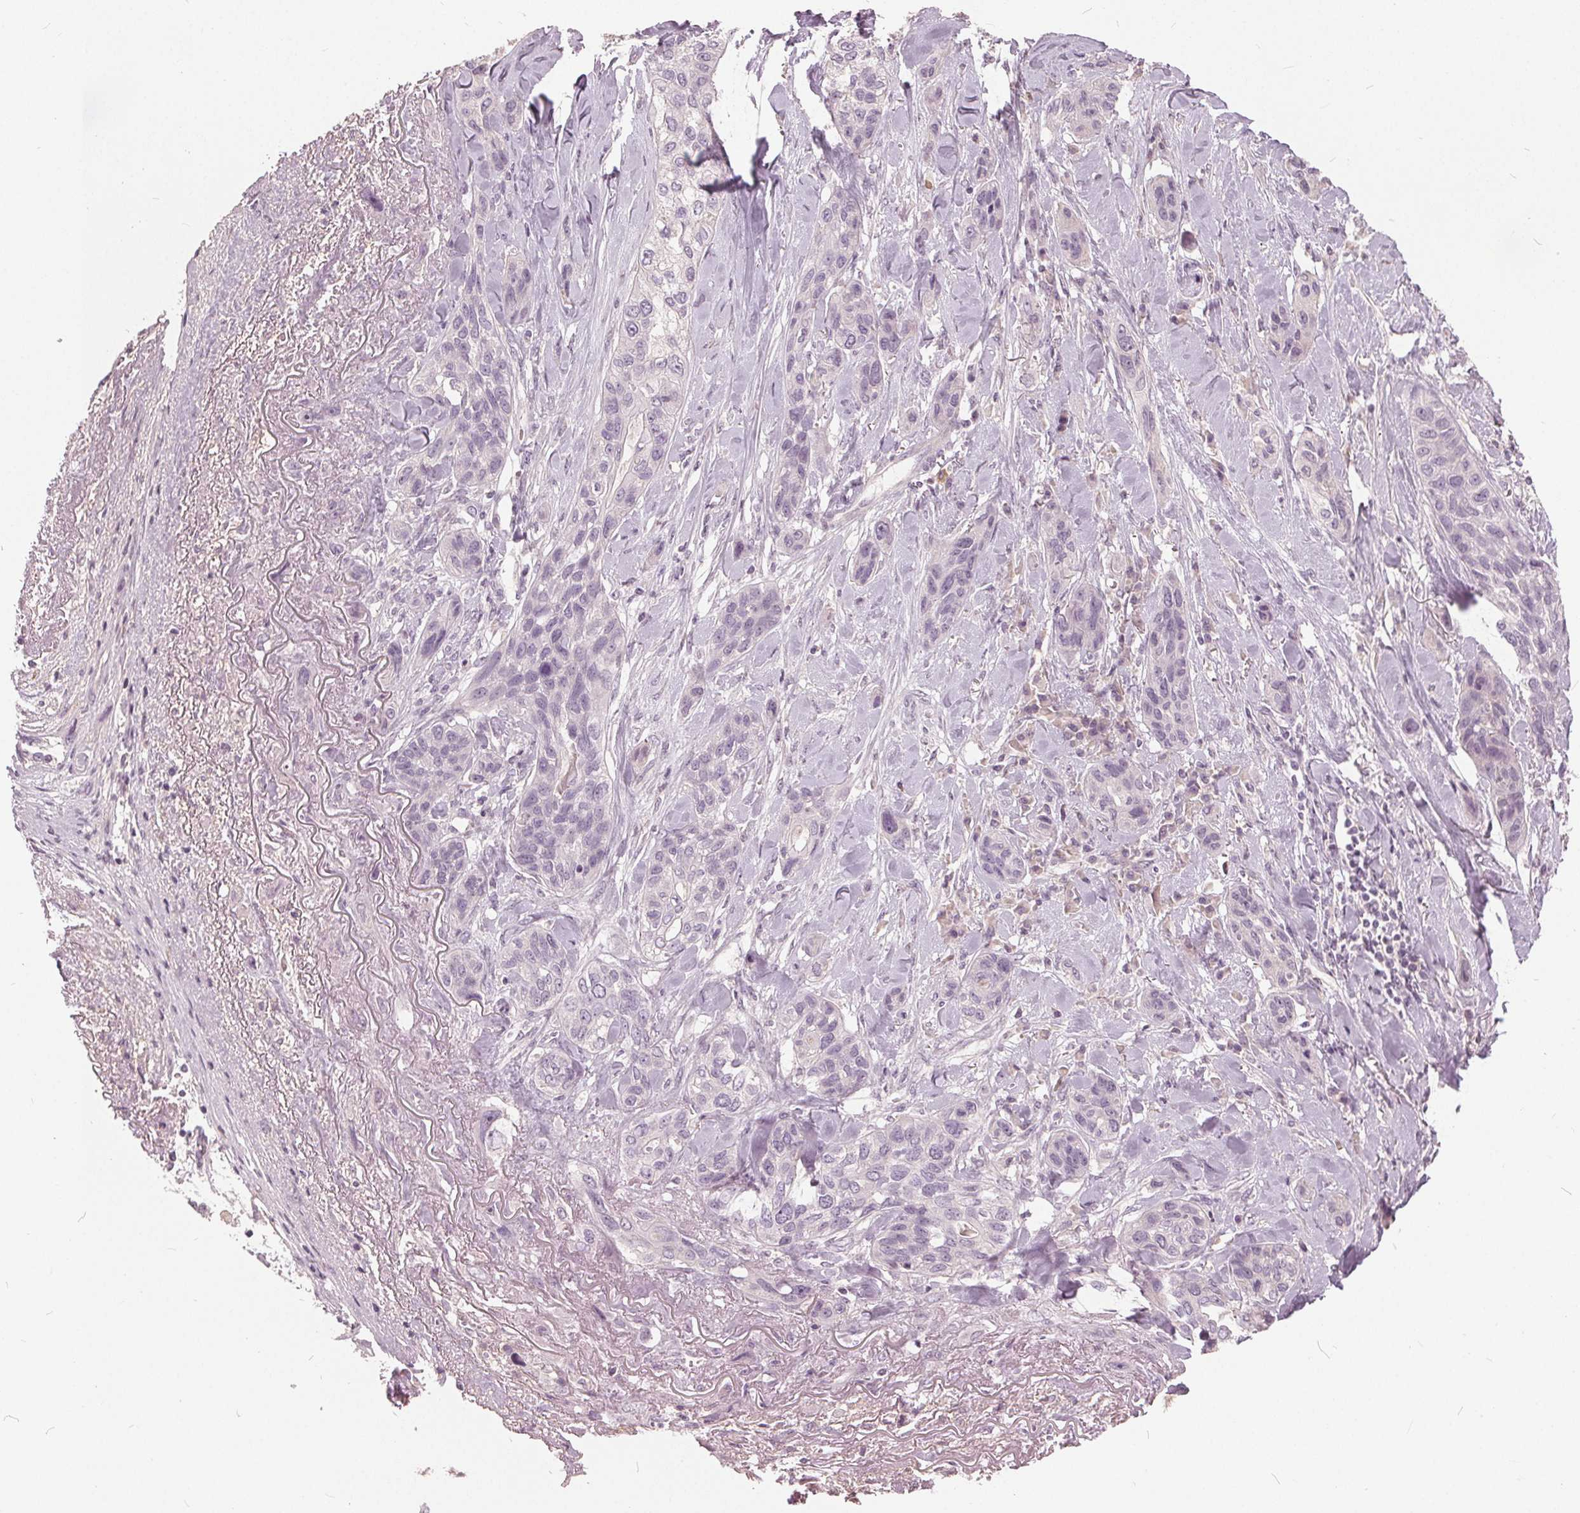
{"staining": {"intensity": "negative", "quantity": "none", "location": "none"}, "tissue": "lung cancer", "cell_type": "Tumor cells", "image_type": "cancer", "snomed": [{"axis": "morphology", "description": "Squamous cell carcinoma, NOS"}, {"axis": "topography", "description": "Lung"}], "caption": "An immunohistochemistry (IHC) photomicrograph of lung cancer is shown. There is no staining in tumor cells of lung cancer. The staining was performed using DAB (3,3'-diaminobenzidine) to visualize the protein expression in brown, while the nuclei were stained in blue with hematoxylin (Magnification: 20x).", "gene": "KLK13", "patient": {"sex": "female", "age": 70}}